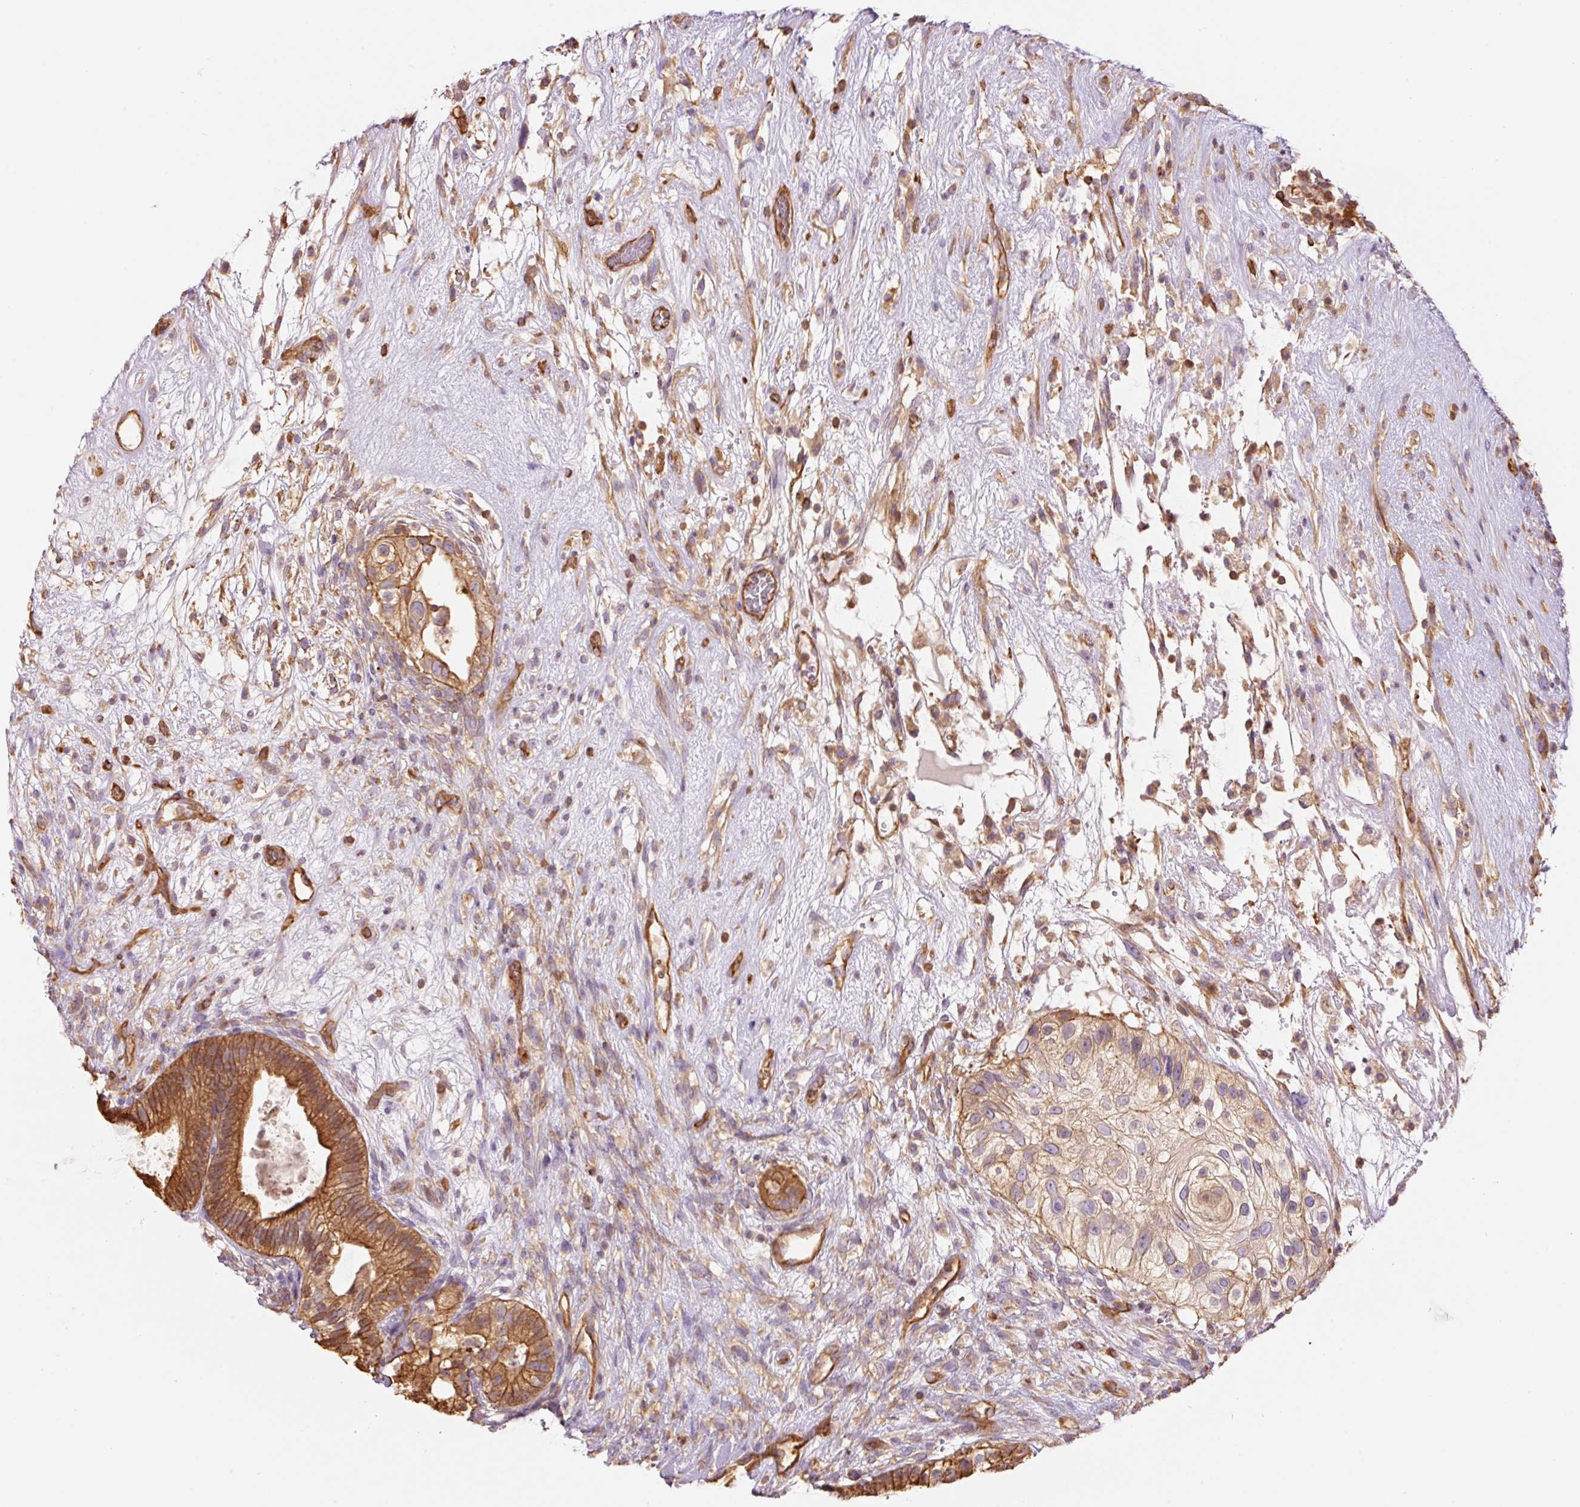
{"staining": {"intensity": "strong", "quantity": ">75%", "location": "cytoplasmic/membranous"}, "tissue": "testis cancer", "cell_type": "Tumor cells", "image_type": "cancer", "snomed": [{"axis": "morphology", "description": "Seminoma, NOS"}, {"axis": "morphology", "description": "Carcinoma, Embryonal, NOS"}, {"axis": "topography", "description": "Testis"}], "caption": "Testis cancer (seminoma) was stained to show a protein in brown. There is high levels of strong cytoplasmic/membranous staining in about >75% of tumor cells. (Brightfield microscopy of DAB IHC at high magnification).", "gene": "PPP1R1B", "patient": {"sex": "male", "age": 41}}